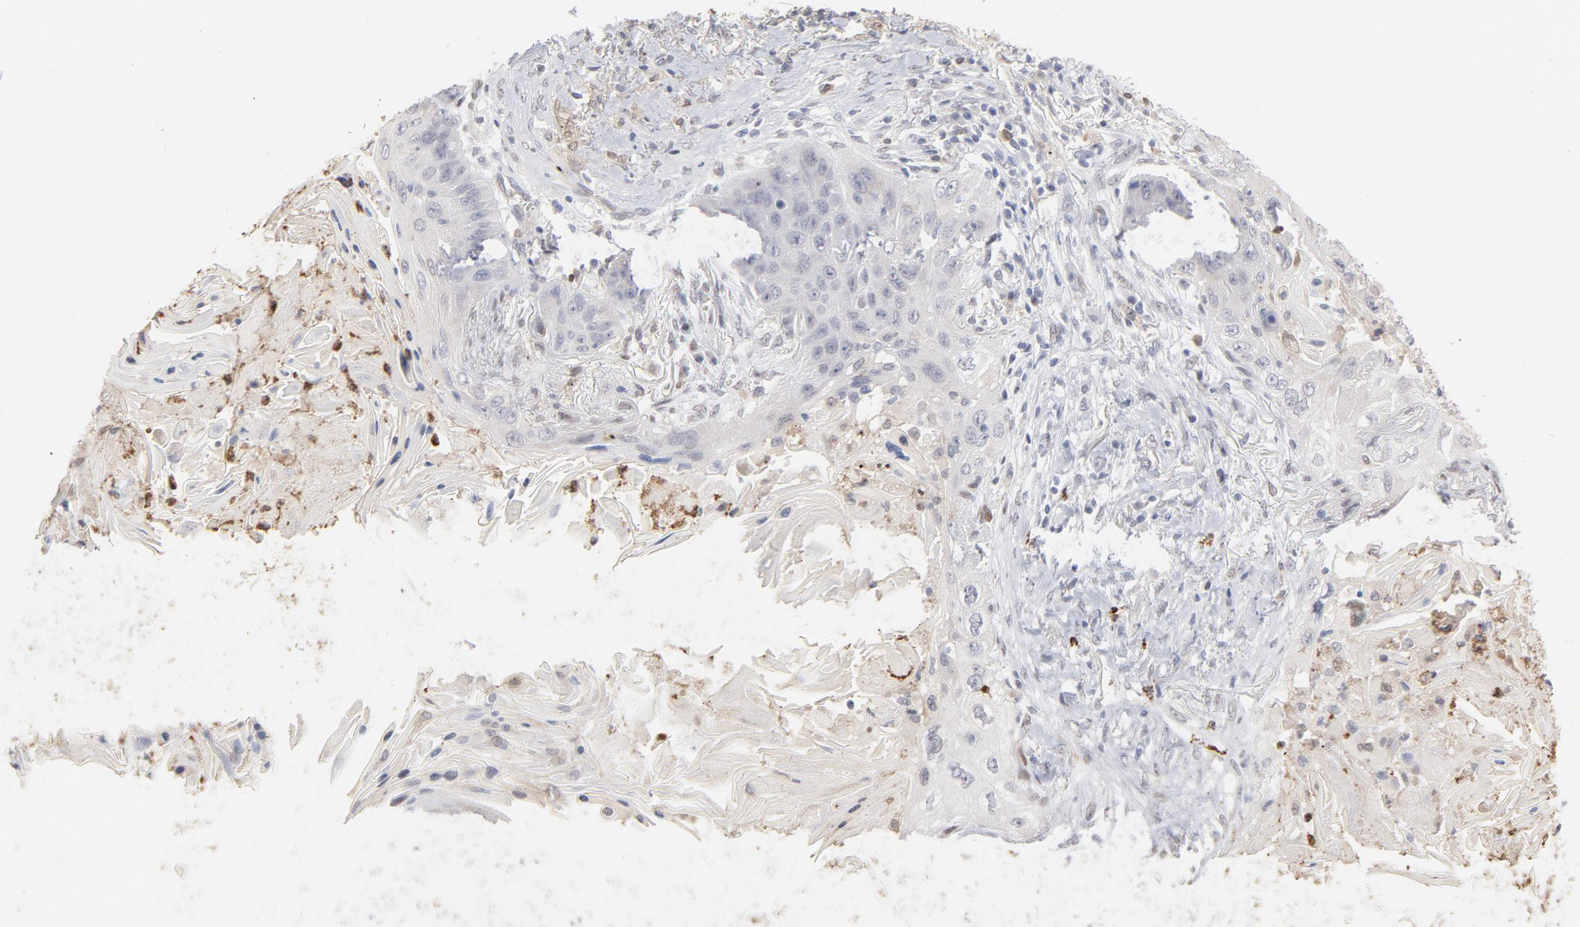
{"staining": {"intensity": "negative", "quantity": "none", "location": "none"}, "tissue": "lung cancer", "cell_type": "Tumor cells", "image_type": "cancer", "snomed": [{"axis": "morphology", "description": "Squamous cell carcinoma, NOS"}, {"axis": "topography", "description": "Lung"}], "caption": "Immunohistochemistry histopathology image of neoplastic tissue: lung cancer (squamous cell carcinoma) stained with DAB shows no significant protein expression in tumor cells.", "gene": "PNMA1", "patient": {"sex": "female", "age": 67}}